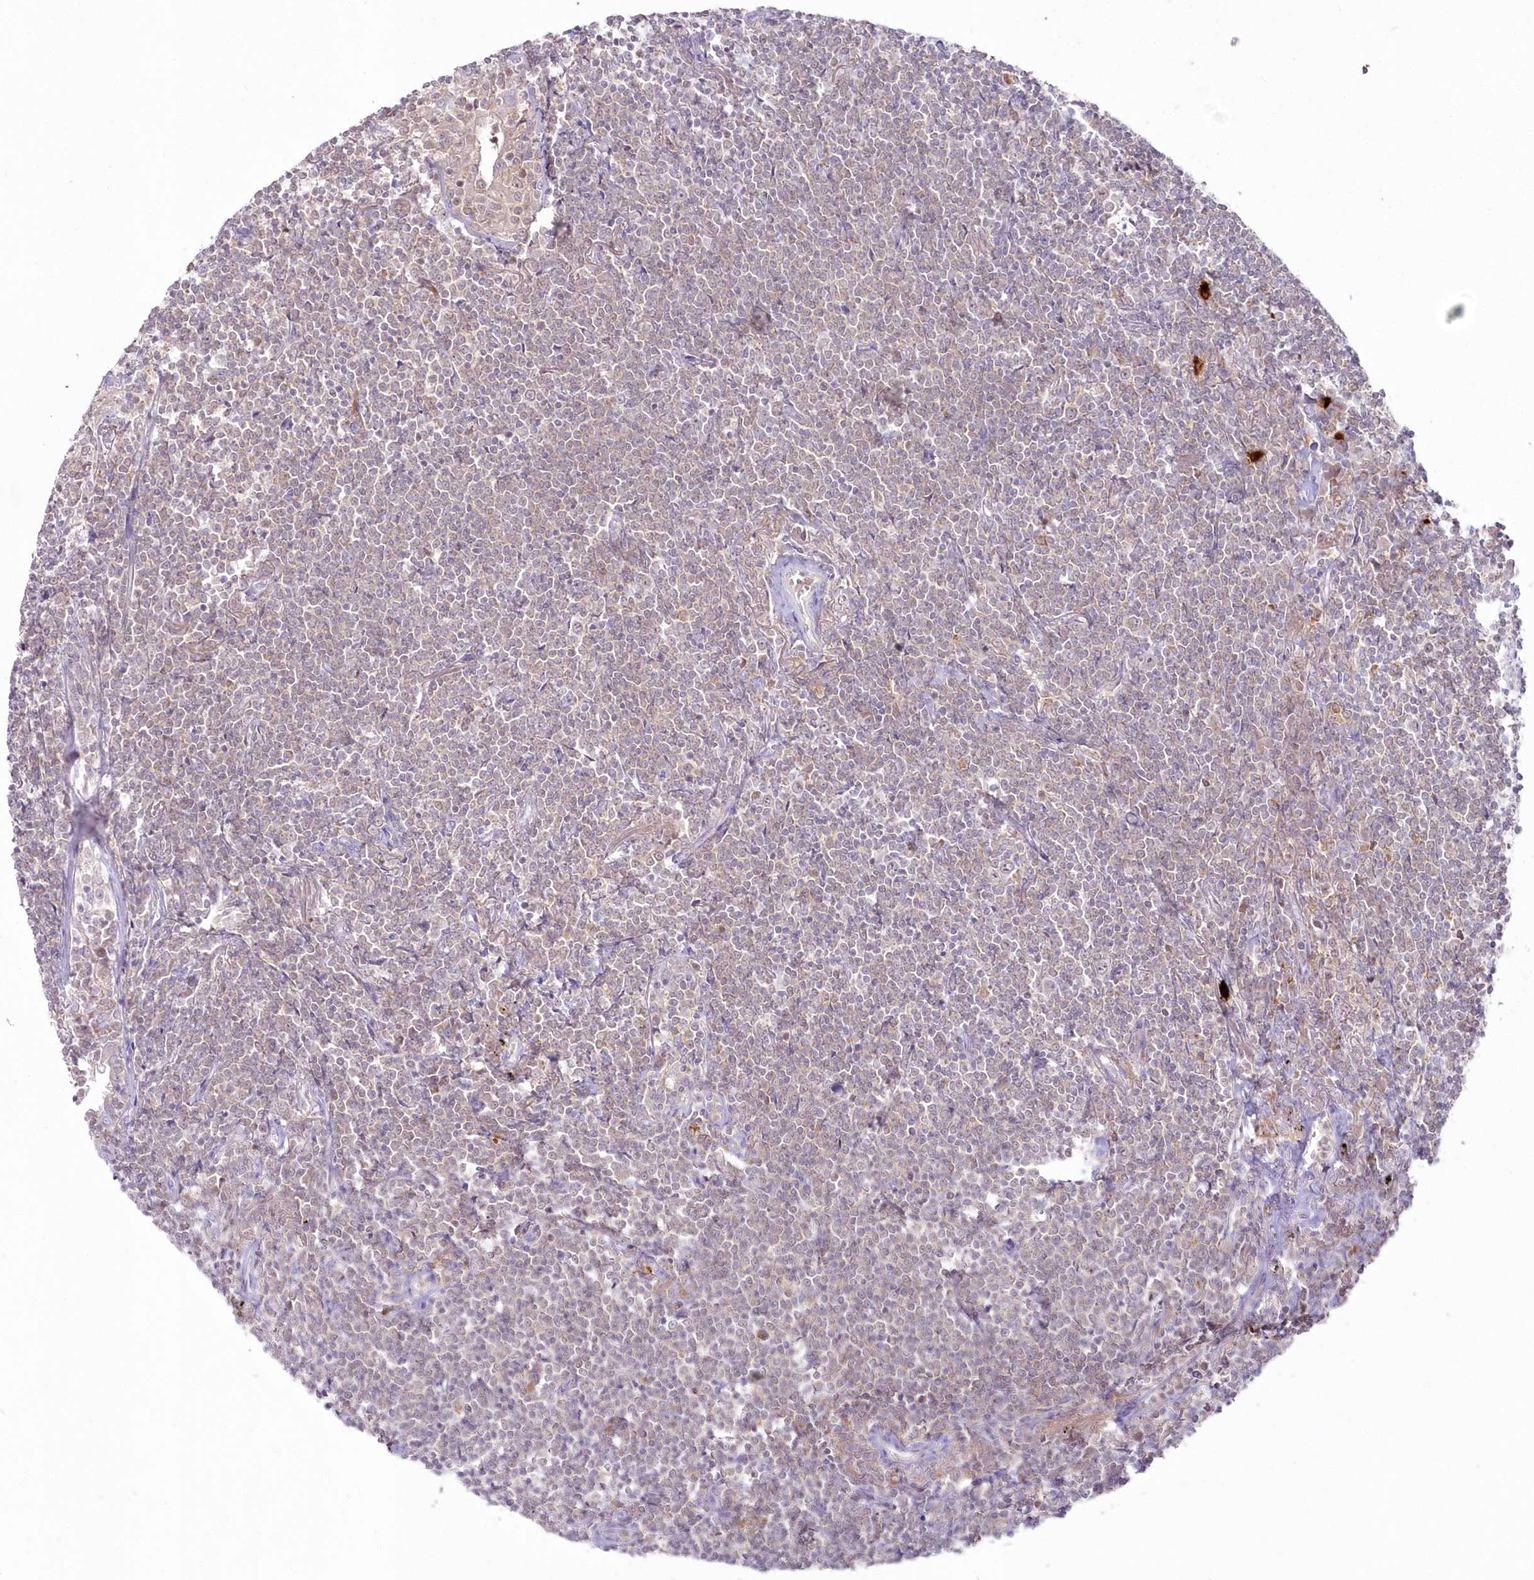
{"staining": {"intensity": "weak", "quantity": ">75%", "location": "cytoplasmic/membranous"}, "tissue": "lymphoma", "cell_type": "Tumor cells", "image_type": "cancer", "snomed": [{"axis": "morphology", "description": "Malignant lymphoma, non-Hodgkin's type, Low grade"}, {"axis": "topography", "description": "Lung"}], "caption": "Immunohistochemical staining of low-grade malignant lymphoma, non-Hodgkin's type exhibits low levels of weak cytoplasmic/membranous protein expression in about >75% of tumor cells.", "gene": "ARSB", "patient": {"sex": "female", "age": 71}}